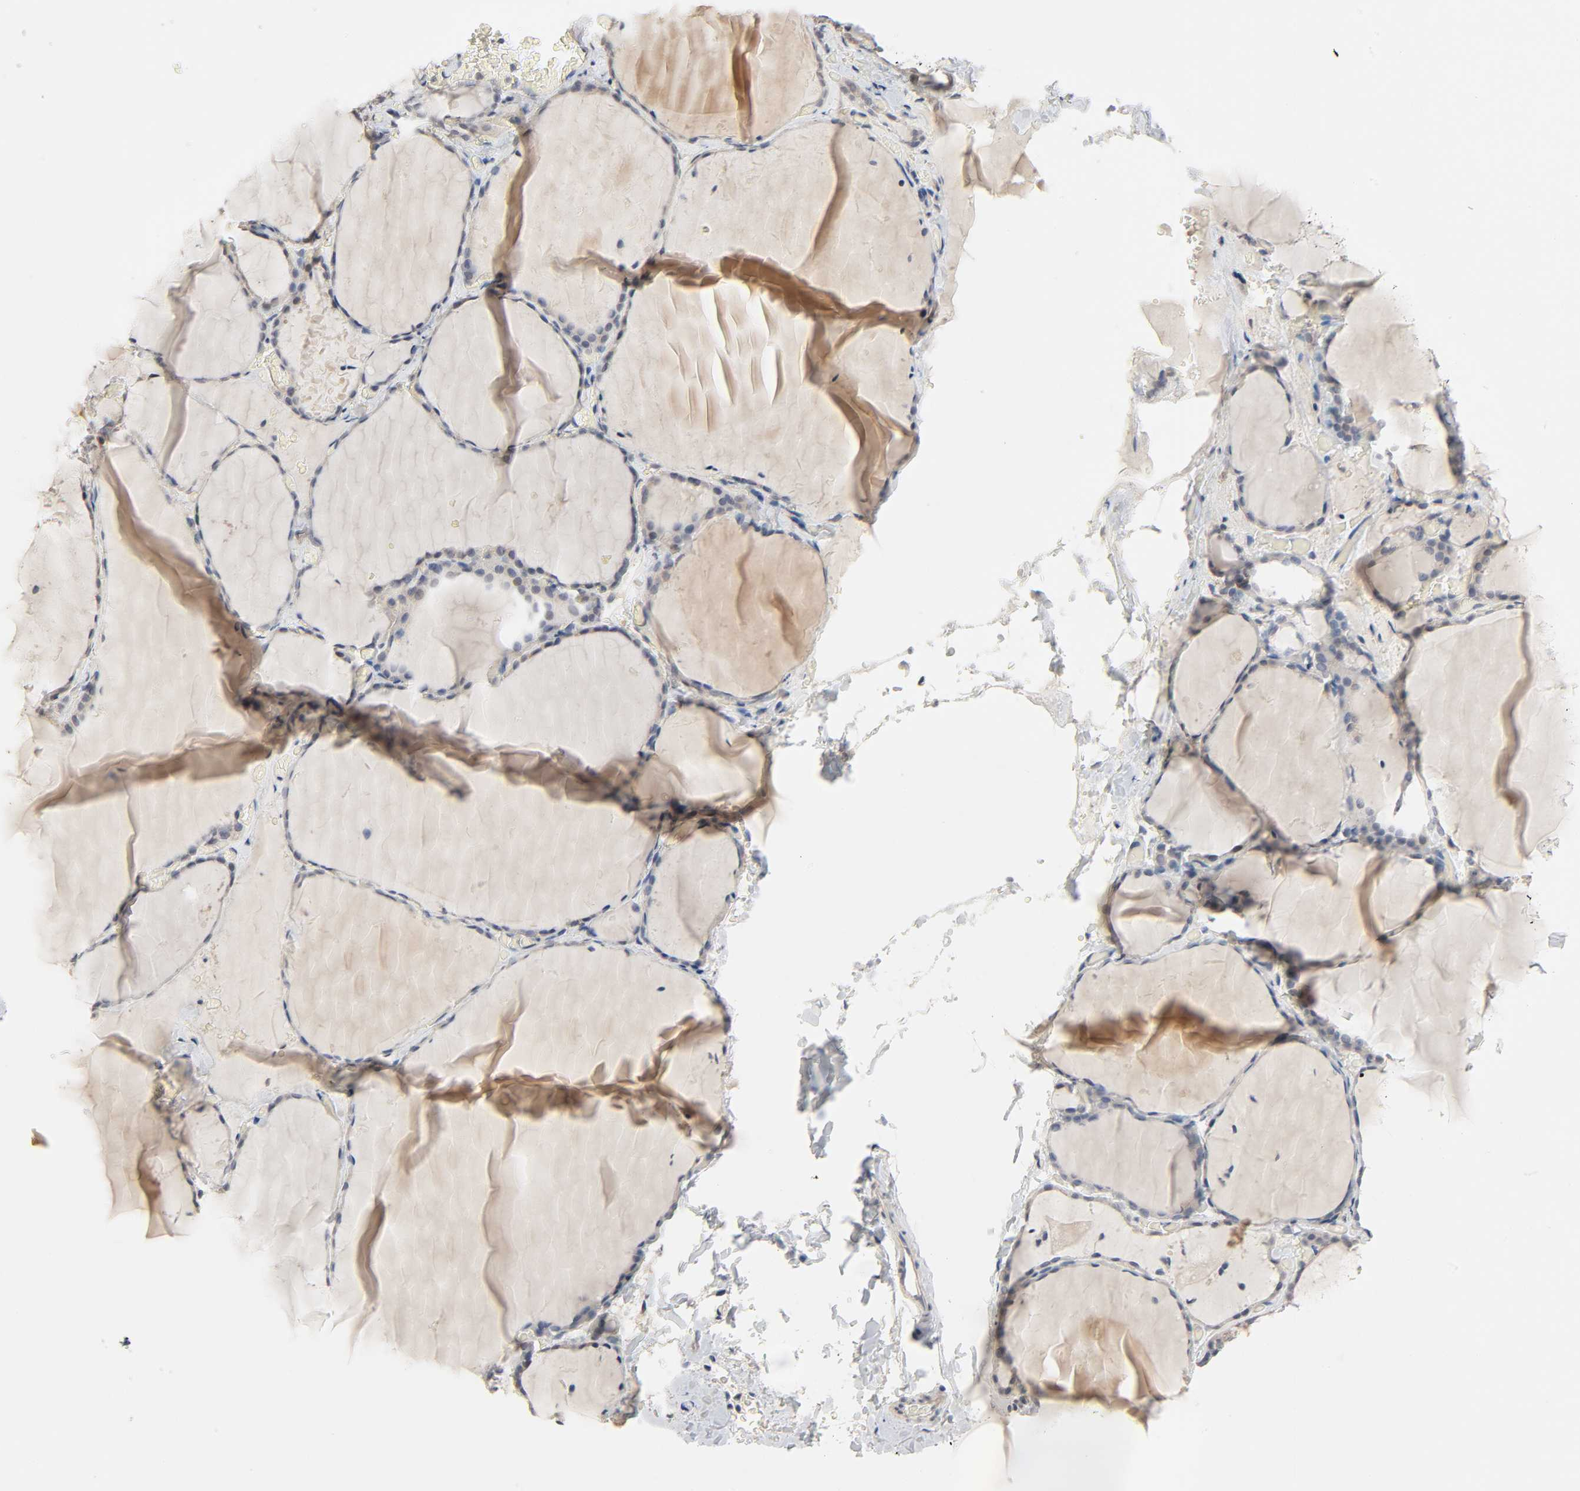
{"staining": {"intensity": "weak", "quantity": "25%-75%", "location": "cytoplasmic/membranous"}, "tissue": "thyroid gland", "cell_type": "Glandular cells", "image_type": "normal", "snomed": [{"axis": "morphology", "description": "Normal tissue, NOS"}, {"axis": "topography", "description": "Thyroid gland"}], "caption": "Weak cytoplasmic/membranous positivity is identified in about 25%-75% of glandular cells in unremarkable thyroid gland. (Brightfield microscopy of DAB IHC at high magnification).", "gene": "CLEC4E", "patient": {"sex": "female", "age": 22}}